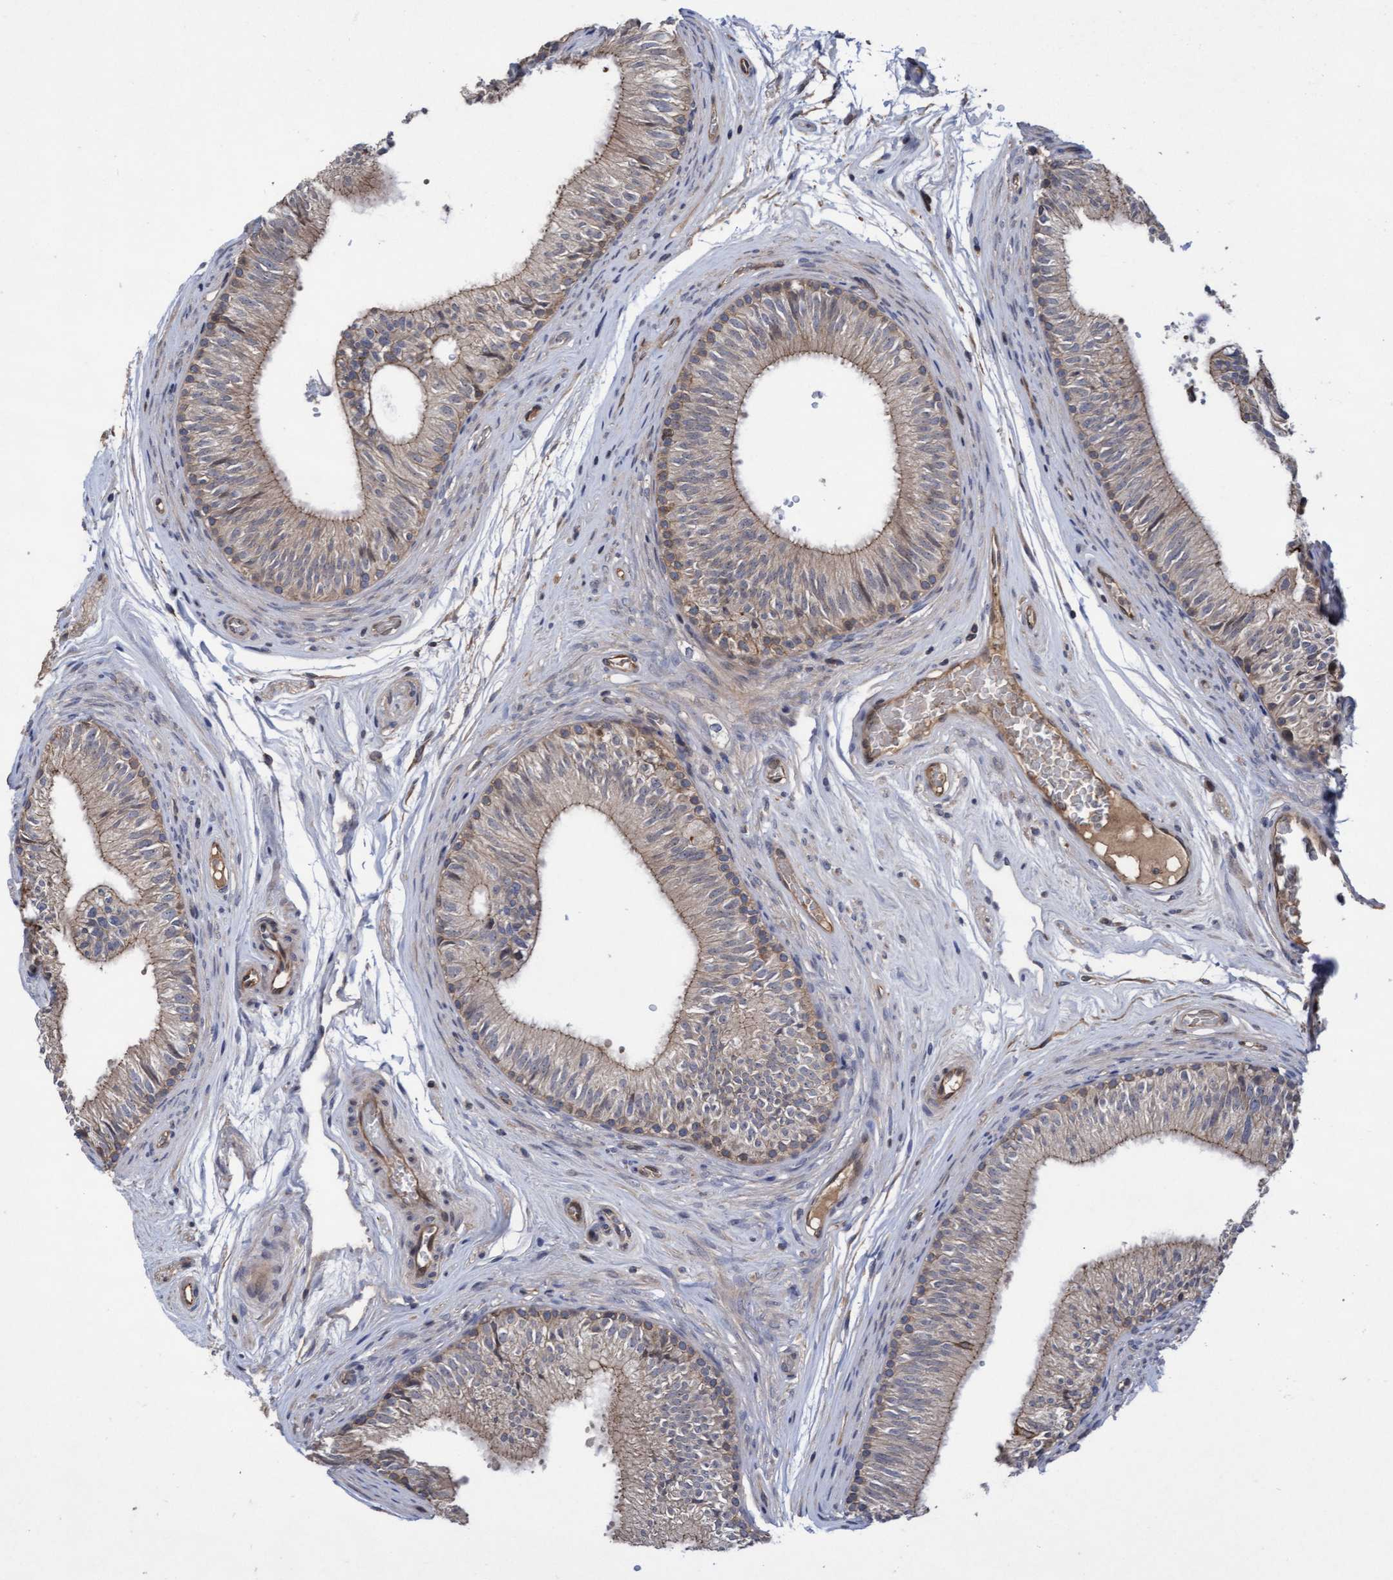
{"staining": {"intensity": "moderate", "quantity": "<25%", "location": "cytoplasmic/membranous"}, "tissue": "epididymis", "cell_type": "Glandular cells", "image_type": "normal", "snomed": [{"axis": "morphology", "description": "Normal tissue, NOS"}, {"axis": "topography", "description": "Epididymis"}], "caption": "Epididymis stained for a protein (brown) demonstrates moderate cytoplasmic/membranous positive positivity in about <25% of glandular cells.", "gene": "COBL", "patient": {"sex": "male", "age": 36}}